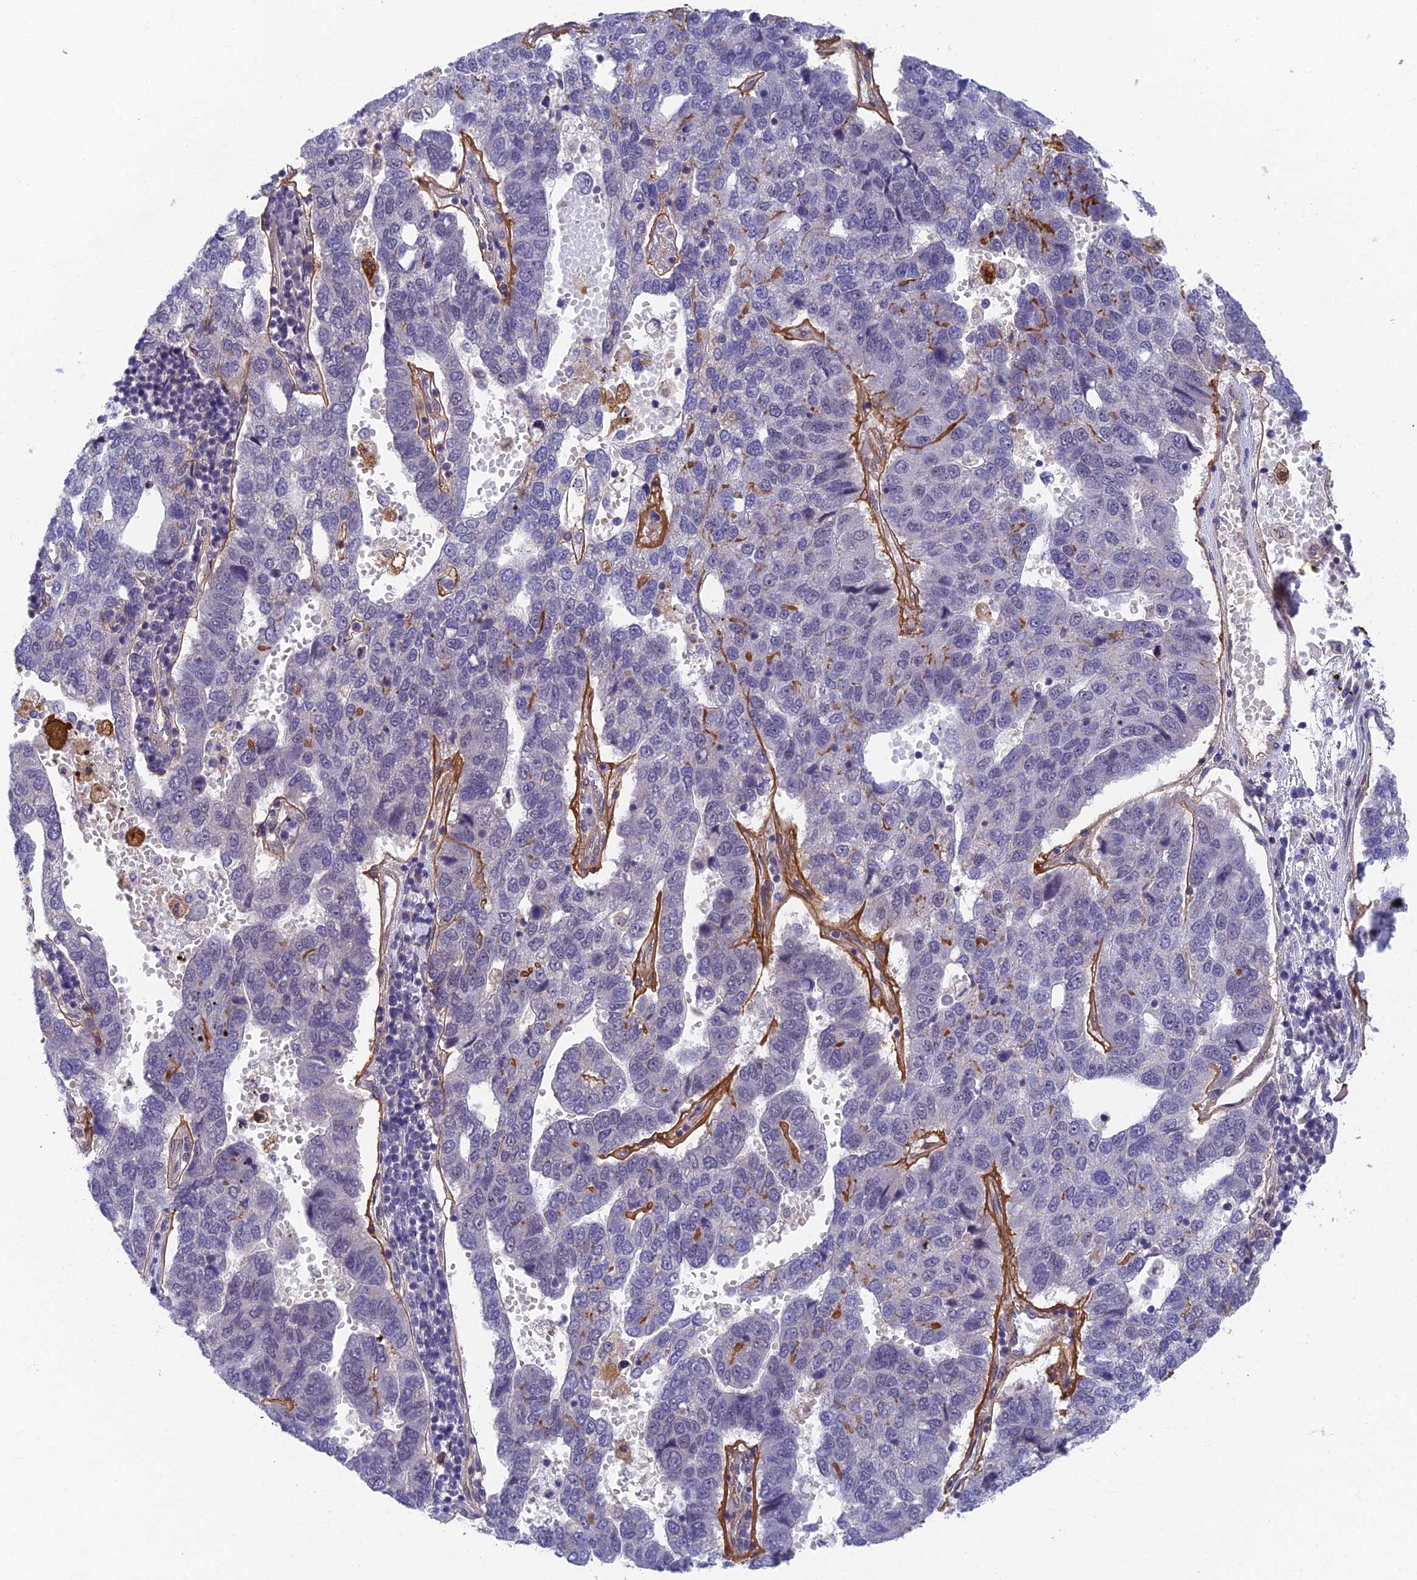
{"staining": {"intensity": "negative", "quantity": "none", "location": "none"}, "tissue": "pancreatic cancer", "cell_type": "Tumor cells", "image_type": "cancer", "snomed": [{"axis": "morphology", "description": "Adenocarcinoma, NOS"}, {"axis": "topography", "description": "Pancreas"}], "caption": "Immunohistochemical staining of human pancreatic cancer (adenocarcinoma) demonstrates no significant positivity in tumor cells. Nuclei are stained in blue.", "gene": "NSMCE1", "patient": {"sex": "female", "age": 61}}